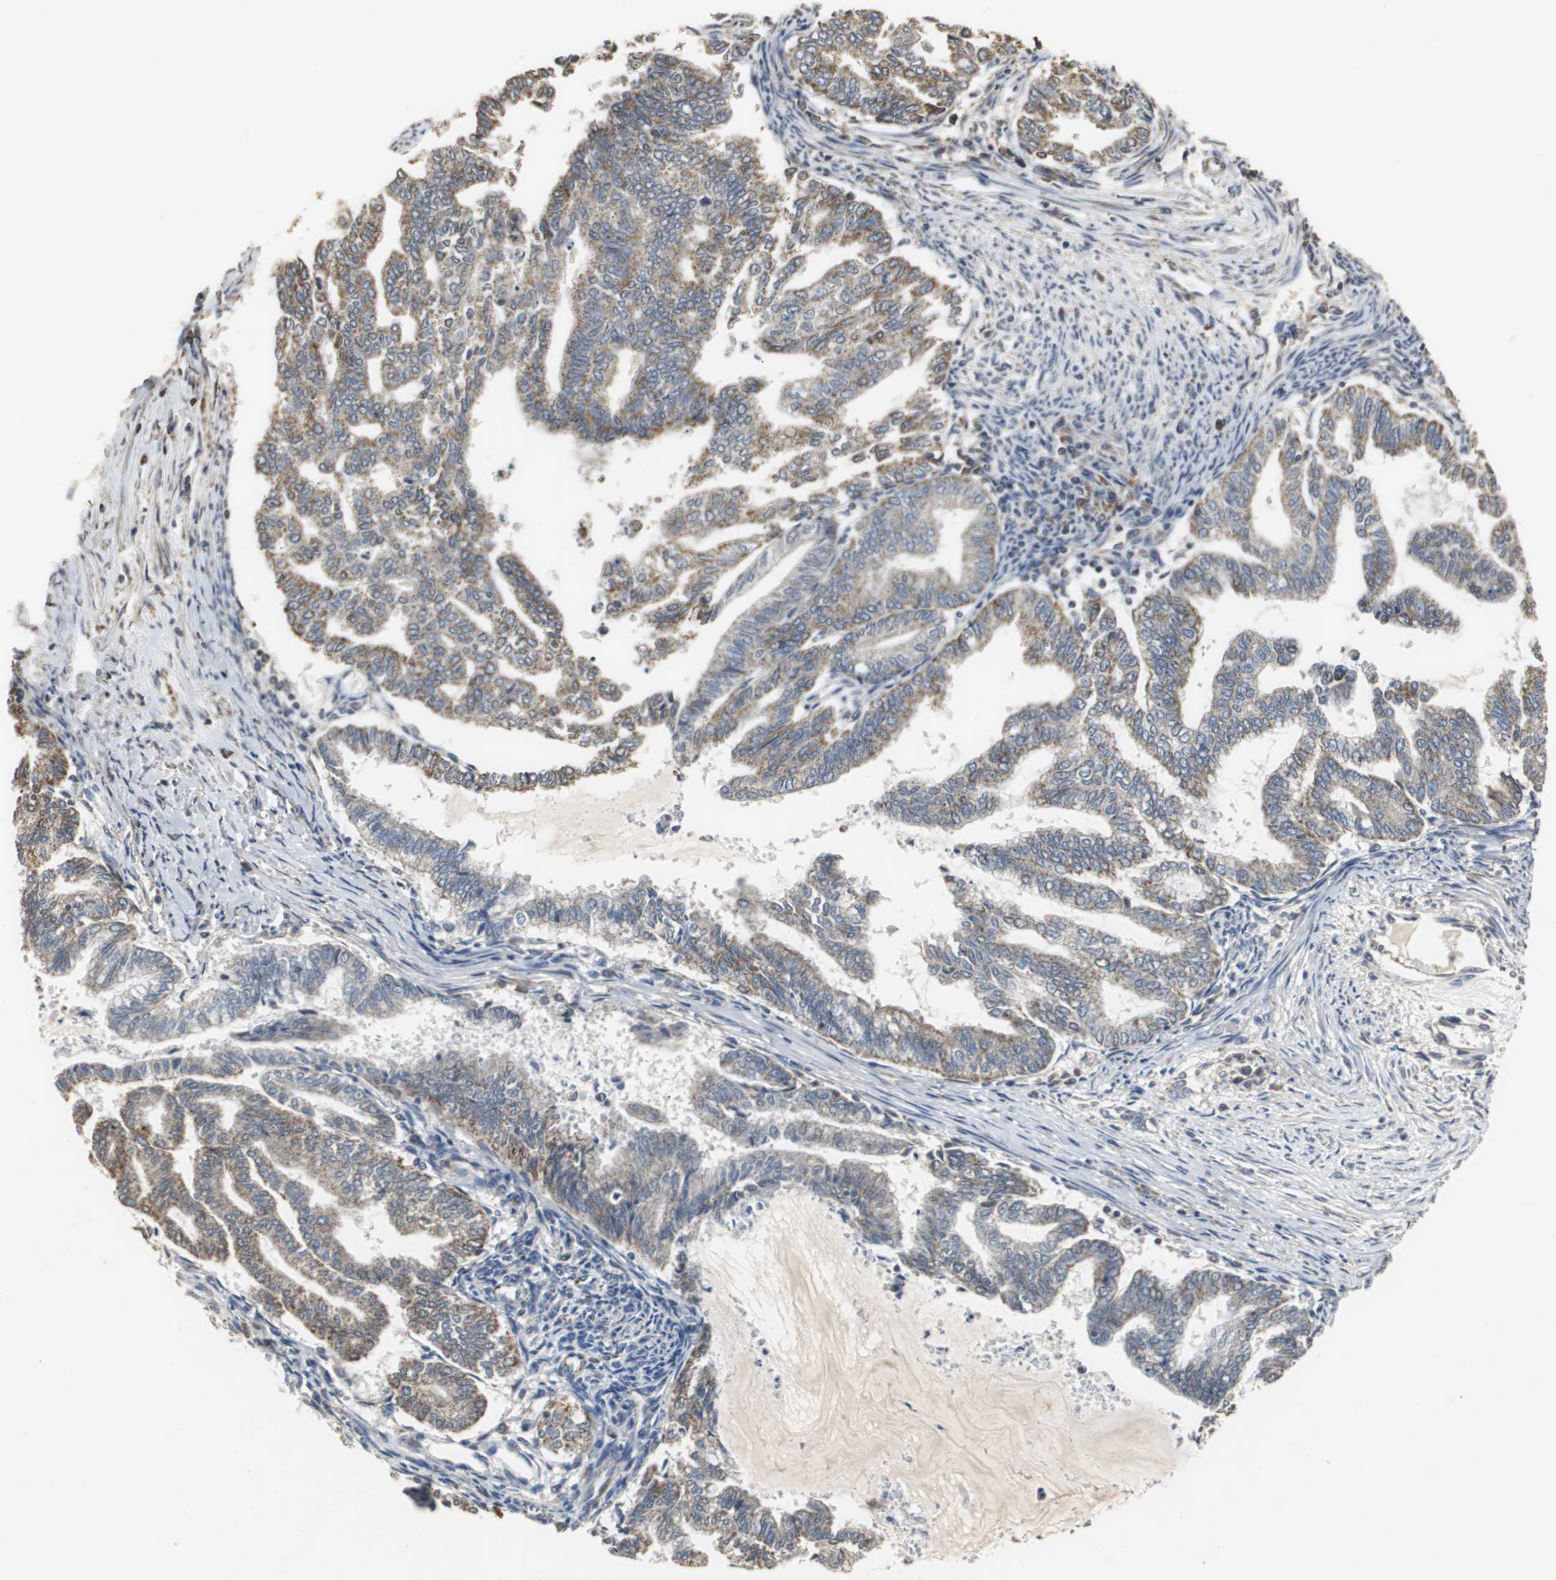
{"staining": {"intensity": "weak", "quantity": "<25%", "location": "cytoplasmic/membranous"}, "tissue": "endometrial cancer", "cell_type": "Tumor cells", "image_type": "cancer", "snomed": [{"axis": "morphology", "description": "Adenocarcinoma, NOS"}, {"axis": "topography", "description": "Endometrium"}], "caption": "Micrograph shows no protein expression in tumor cells of endometrial cancer tissue. (Stains: DAB (3,3'-diaminobenzidine) IHC with hematoxylin counter stain, Microscopy: brightfield microscopy at high magnification).", "gene": "NNT", "patient": {"sex": "female", "age": 79}}